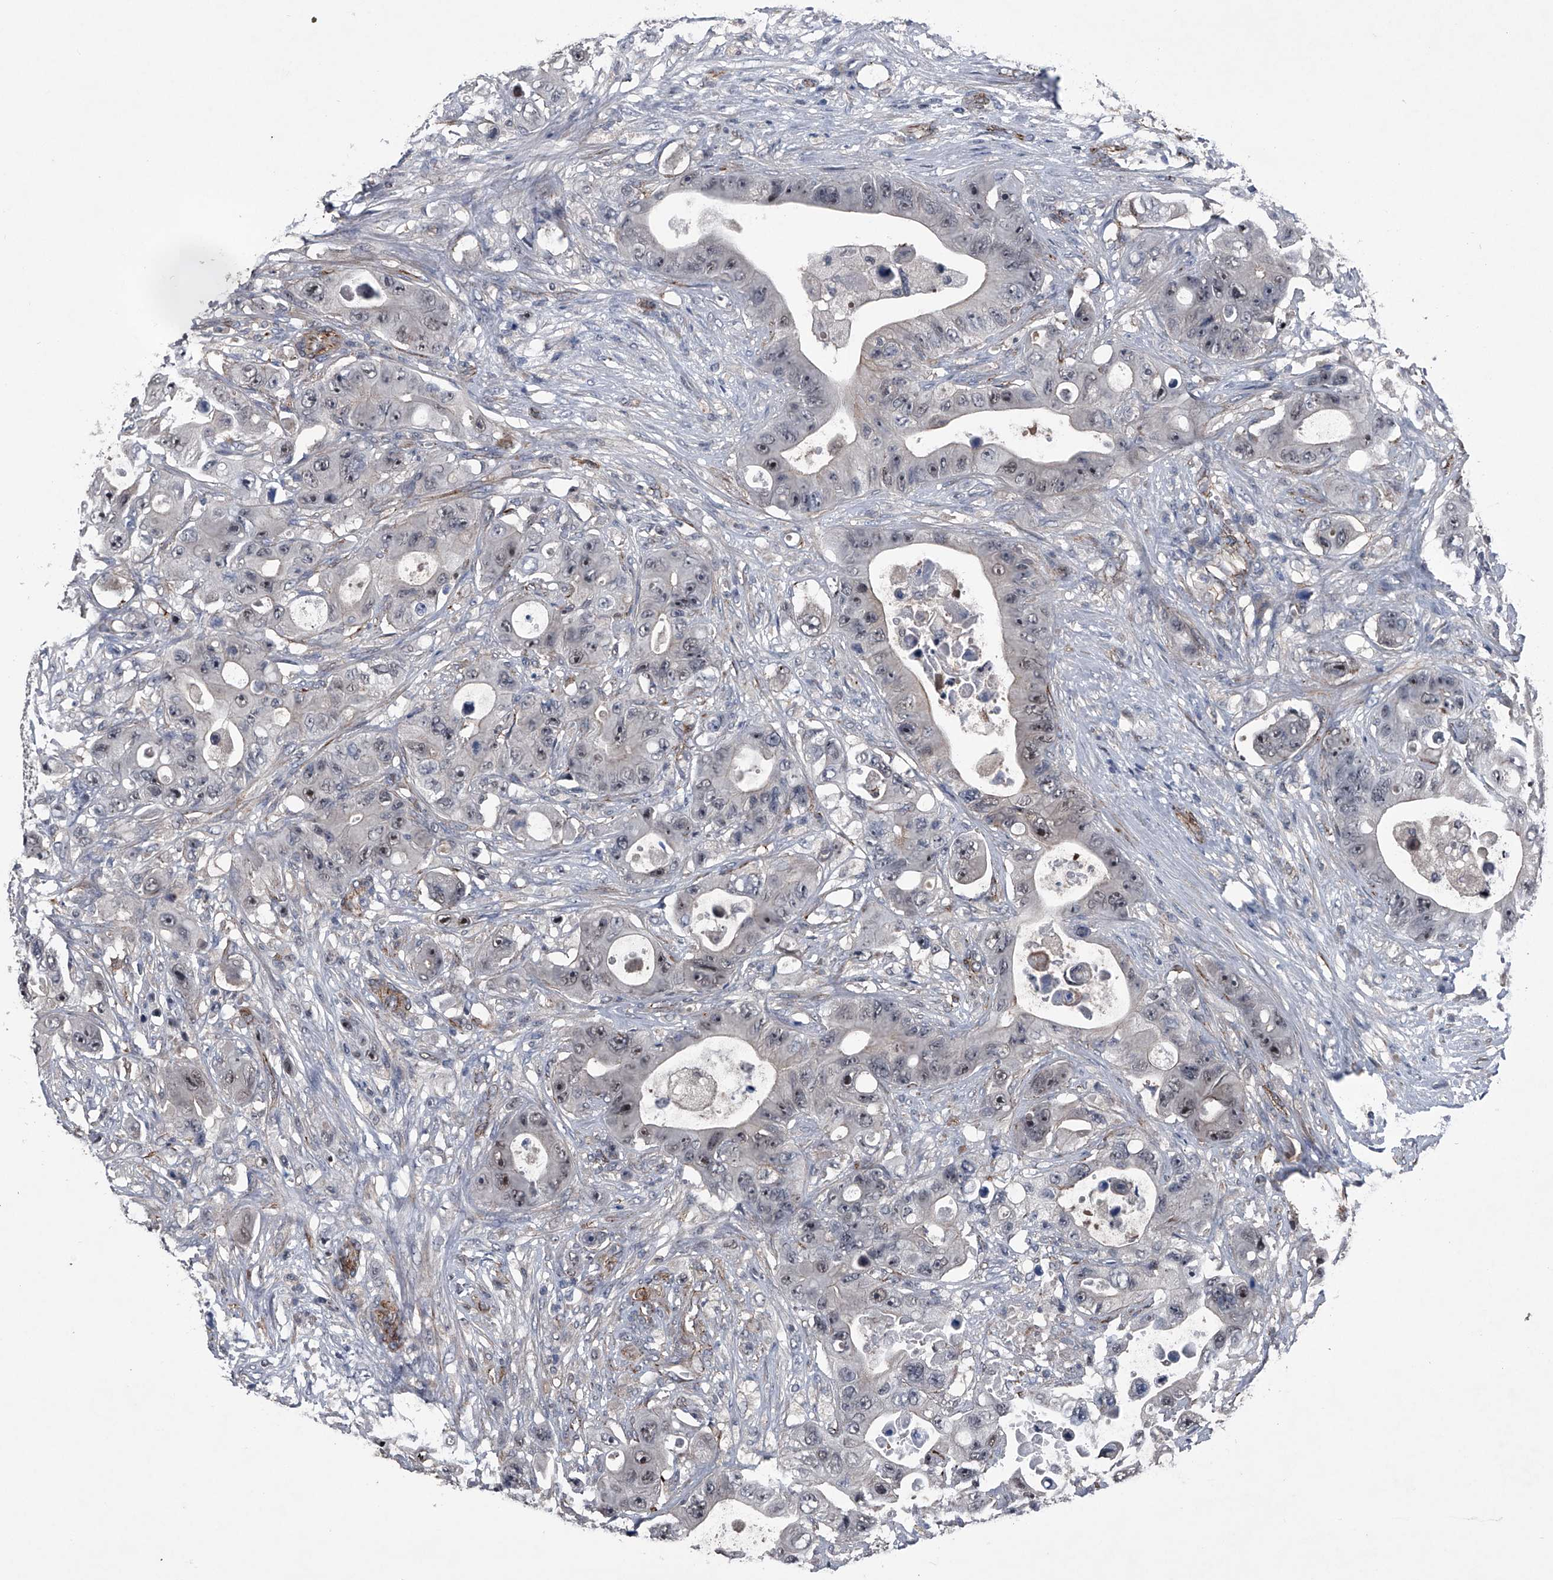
{"staining": {"intensity": "moderate", "quantity": "<25%", "location": "nuclear"}, "tissue": "colorectal cancer", "cell_type": "Tumor cells", "image_type": "cancer", "snomed": [{"axis": "morphology", "description": "Adenocarcinoma, NOS"}, {"axis": "topography", "description": "Colon"}], "caption": "Adenocarcinoma (colorectal) tissue reveals moderate nuclear staining in approximately <25% of tumor cells, visualized by immunohistochemistry.", "gene": "MAPKAP1", "patient": {"sex": "female", "age": 46}}